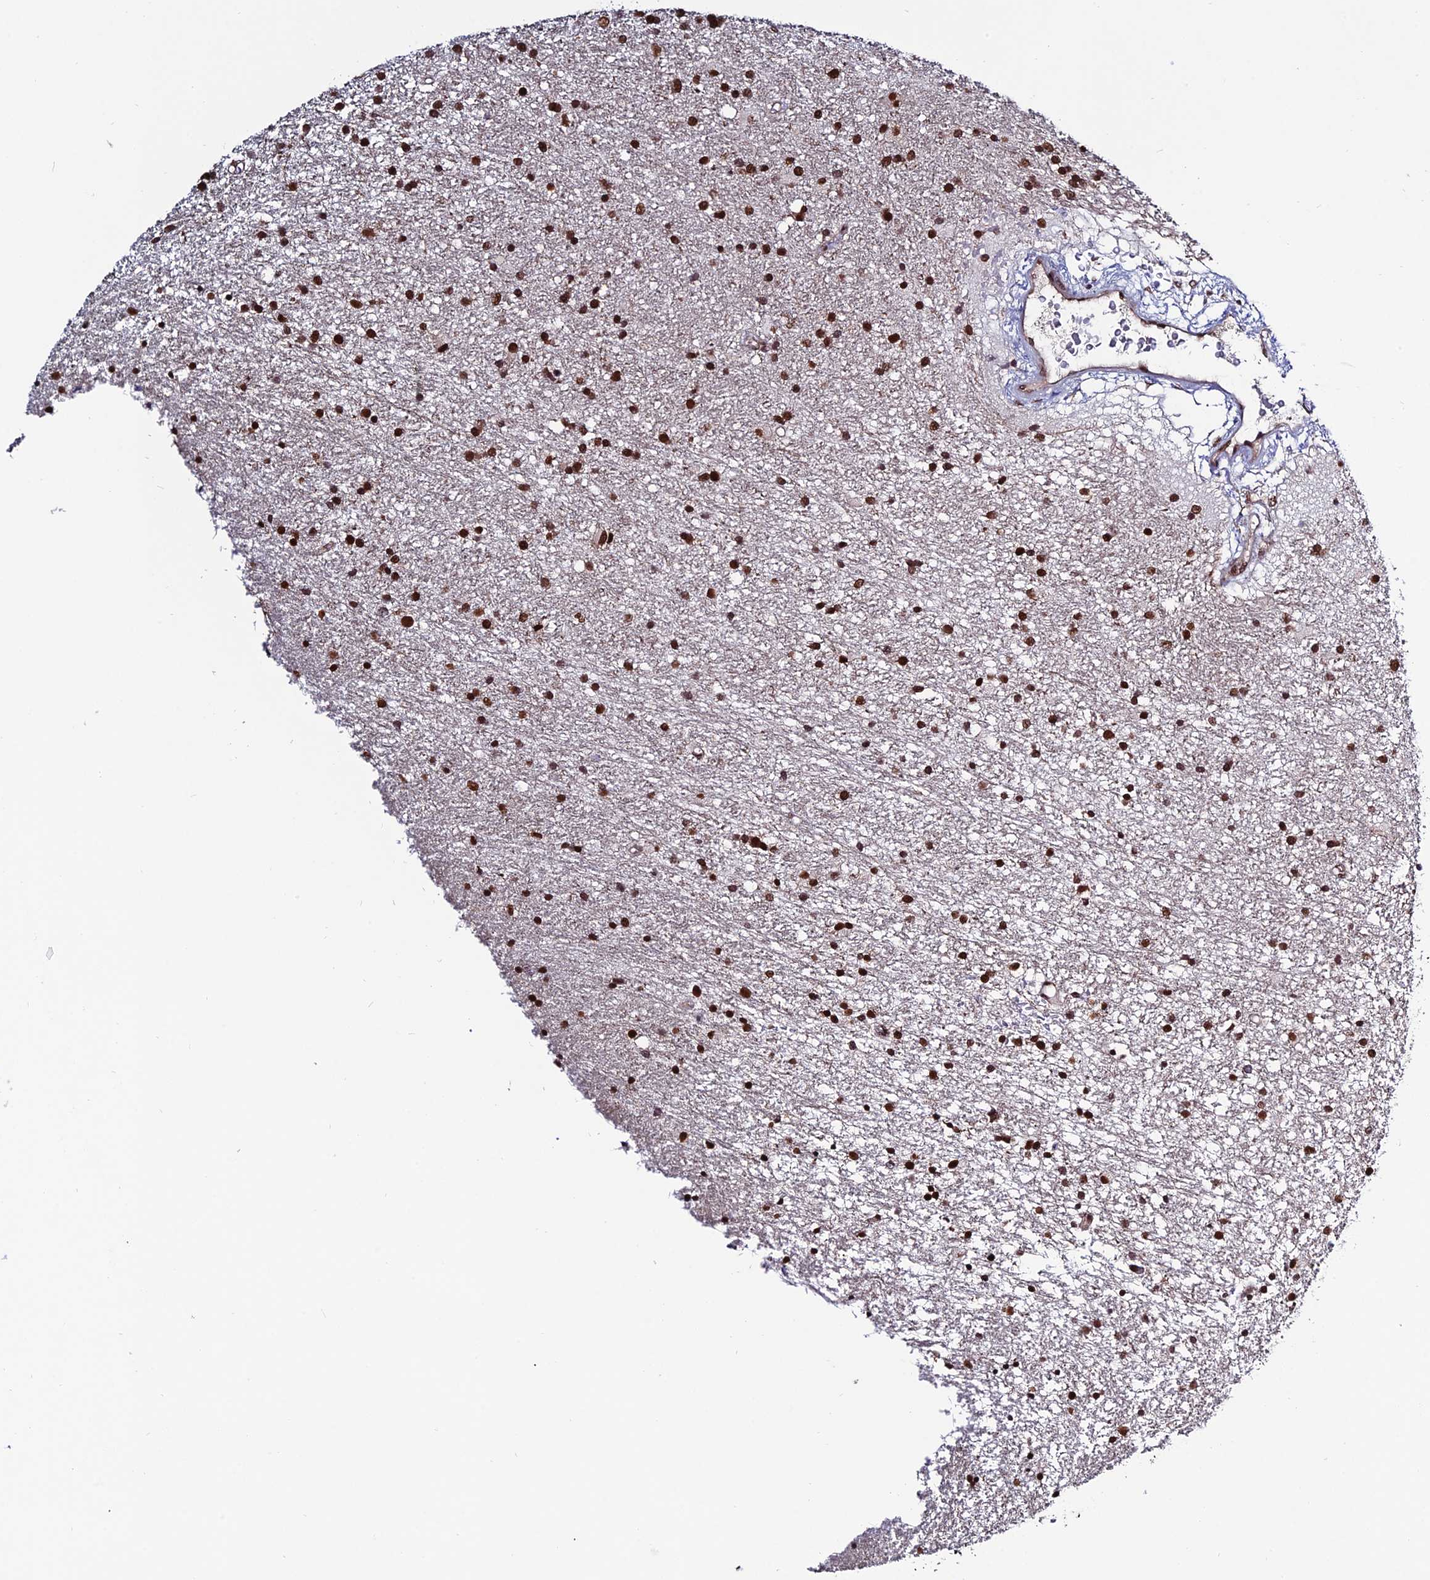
{"staining": {"intensity": "strong", "quantity": ">75%", "location": "nuclear"}, "tissue": "glioma", "cell_type": "Tumor cells", "image_type": "cancer", "snomed": [{"axis": "morphology", "description": "Glioma, malignant, High grade"}, {"axis": "topography", "description": "Brain"}], "caption": "High-magnification brightfield microscopy of malignant glioma (high-grade) stained with DAB (3,3'-diaminobenzidine) (brown) and counterstained with hematoxylin (blue). tumor cells exhibit strong nuclear staining is seen in approximately>75% of cells.", "gene": "SYT15", "patient": {"sex": "male", "age": 77}}